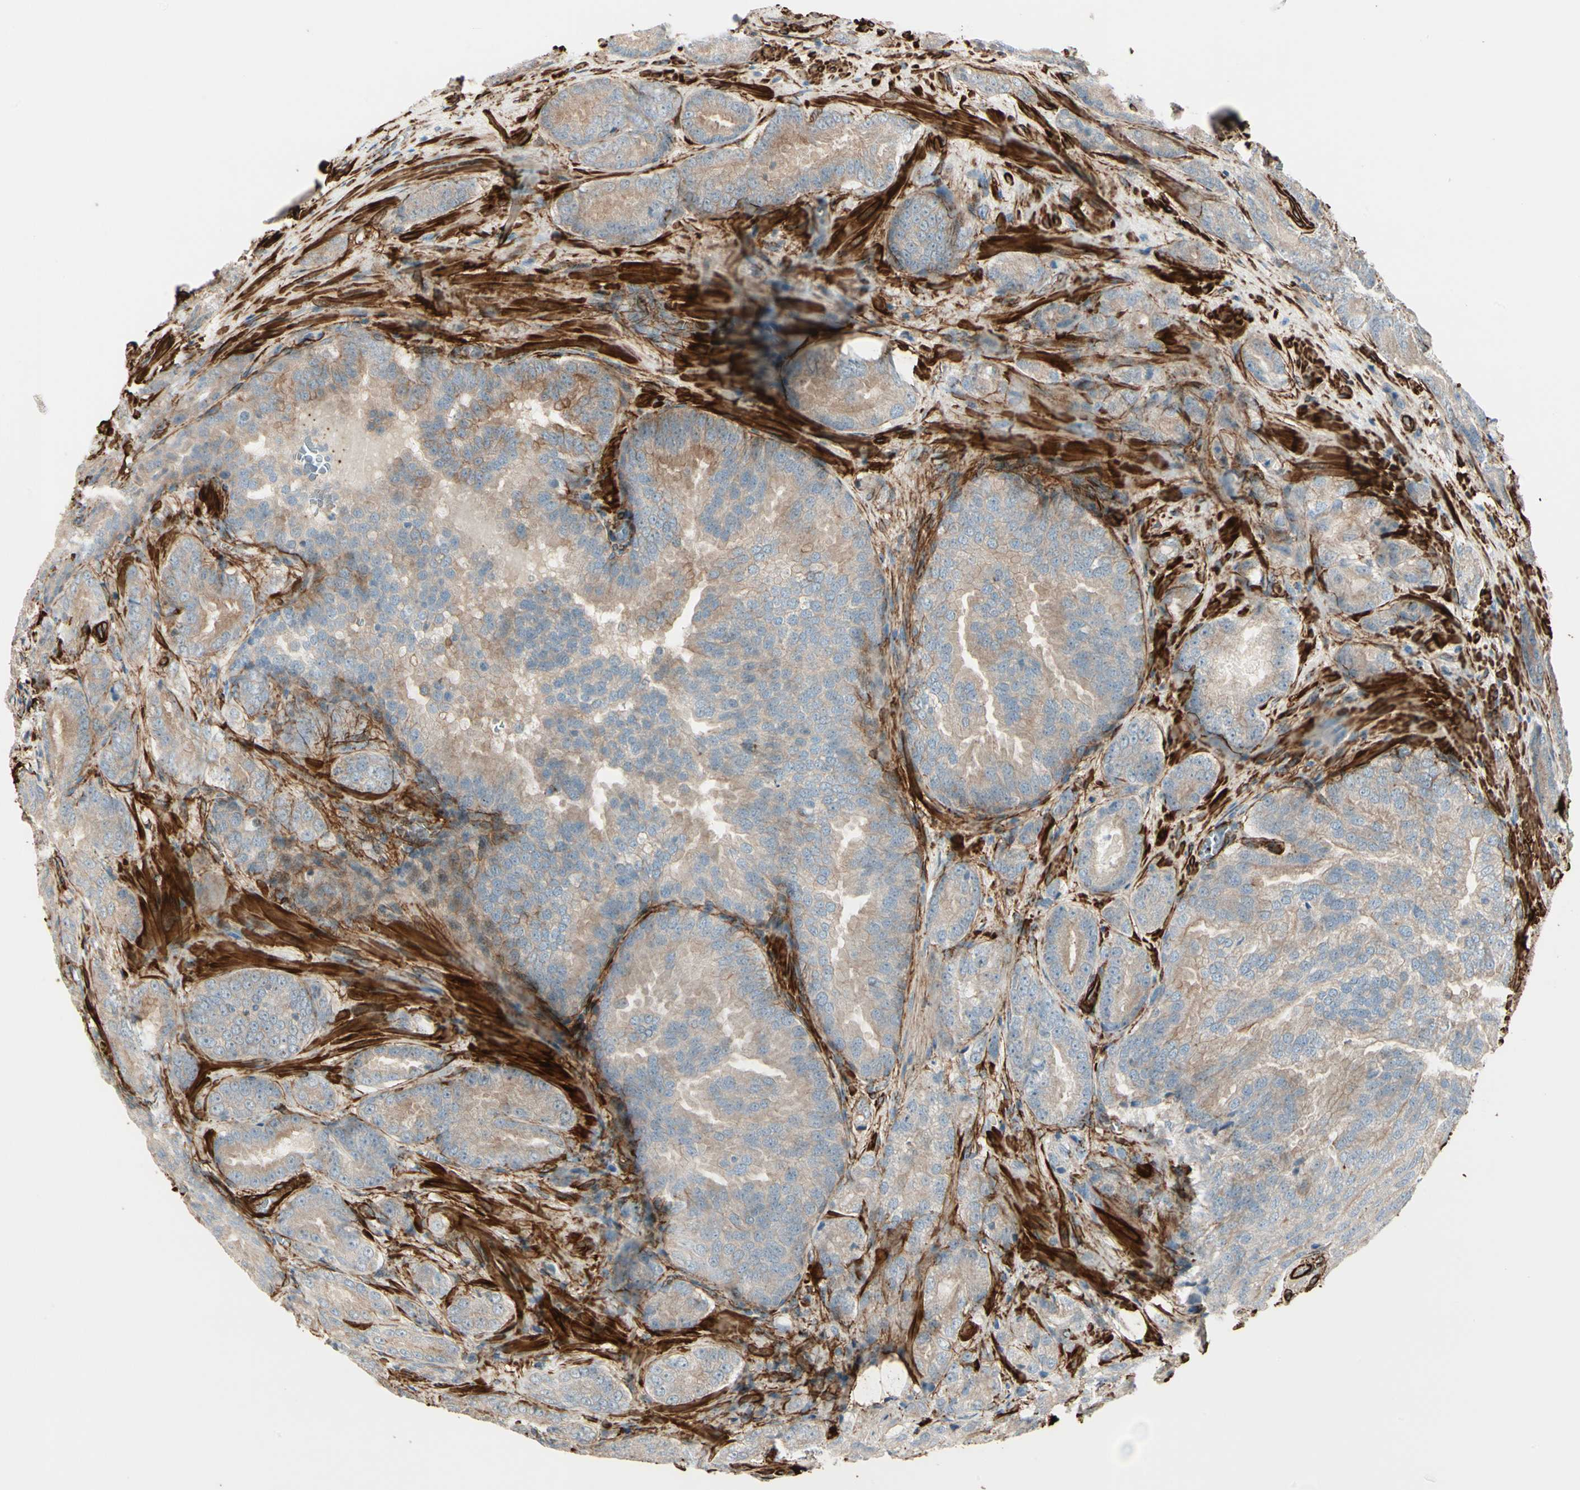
{"staining": {"intensity": "moderate", "quantity": ">75%", "location": "cytoplasmic/membranous"}, "tissue": "prostate cancer", "cell_type": "Tumor cells", "image_type": "cancer", "snomed": [{"axis": "morphology", "description": "Adenocarcinoma, High grade"}, {"axis": "topography", "description": "Prostate"}], "caption": "Immunohistochemistry (DAB) staining of human prostate adenocarcinoma (high-grade) shows moderate cytoplasmic/membranous protein staining in approximately >75% of tumor cells.", "gene": "CALD1", "patient": {"sex": "male", "age": 64}}